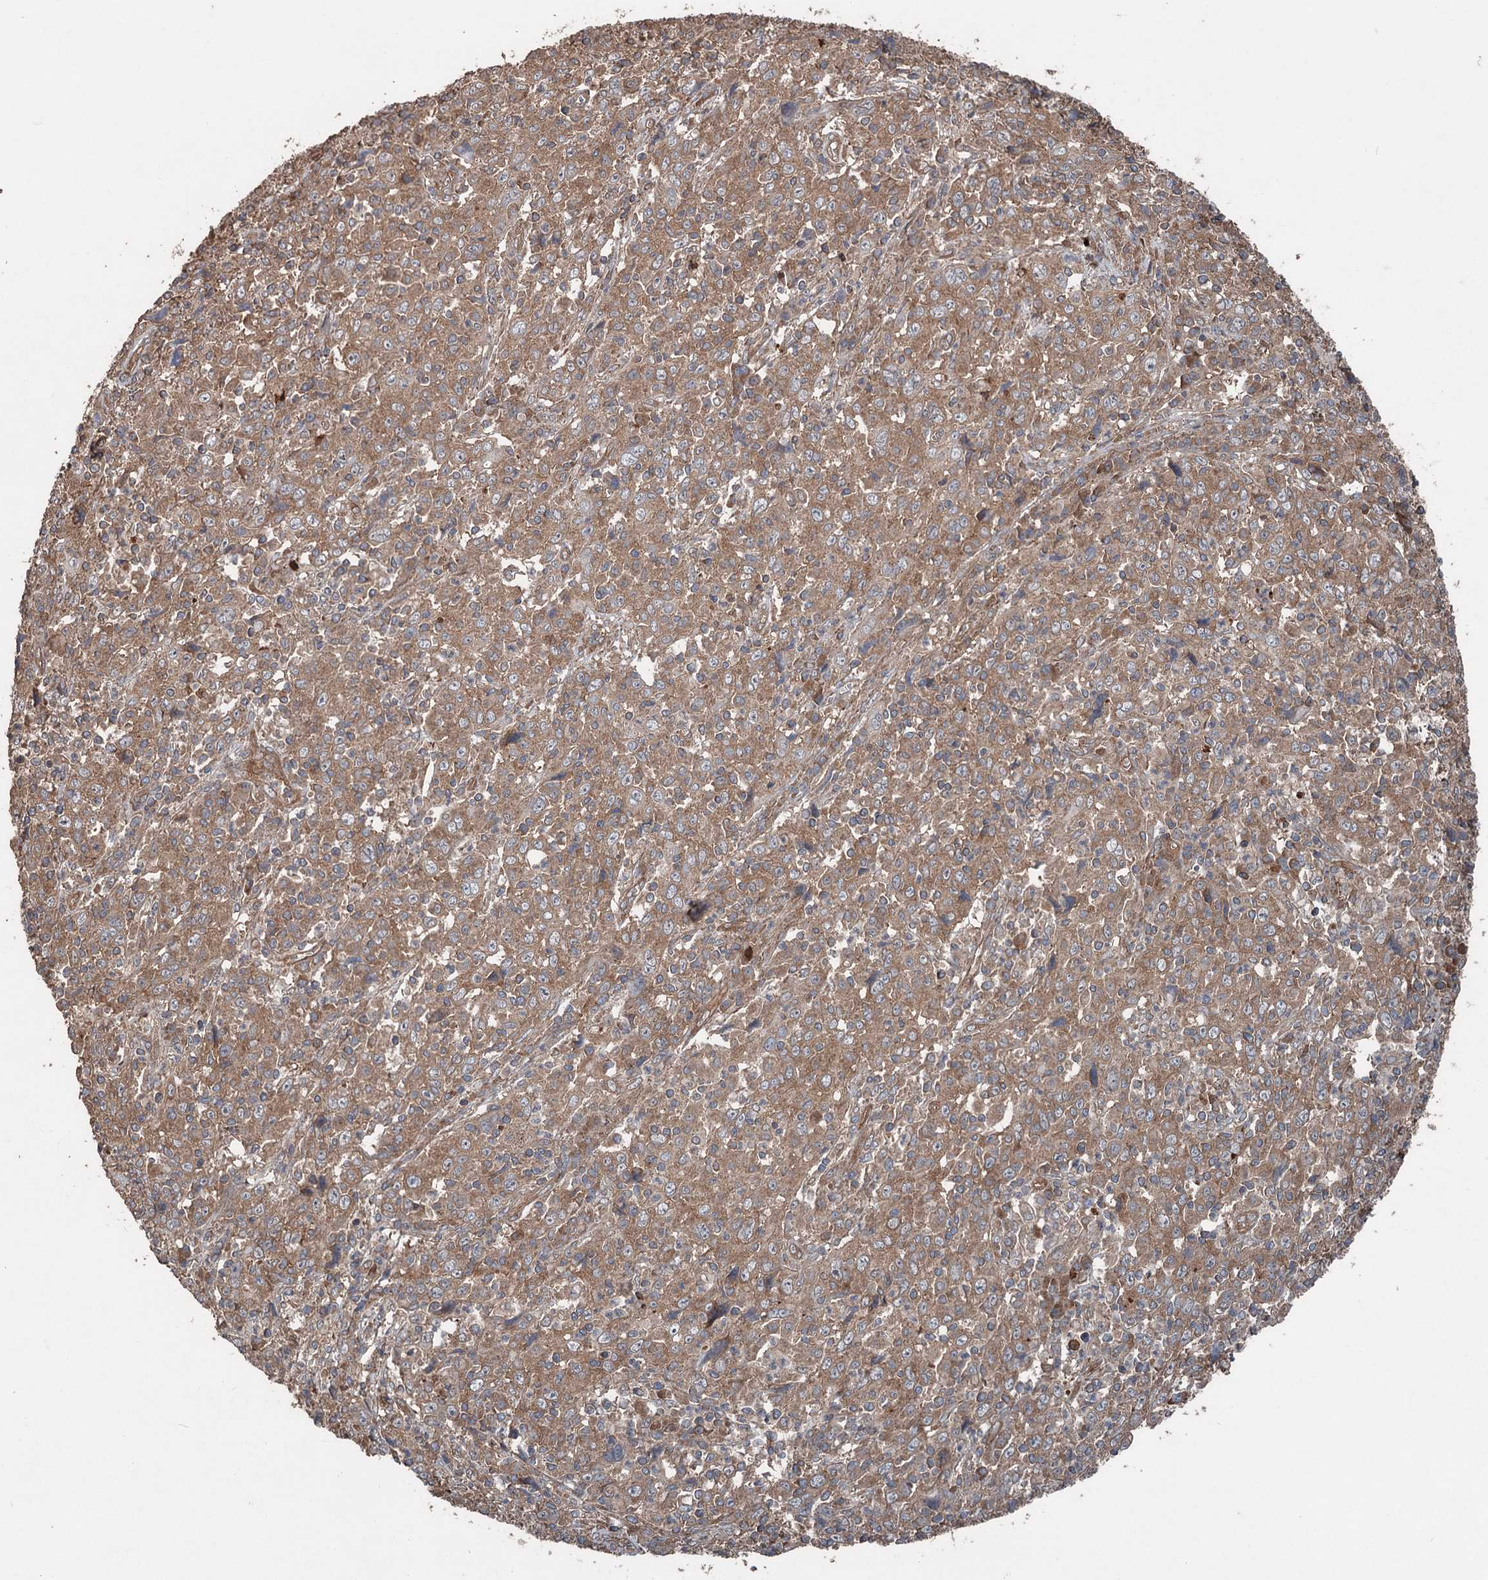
{"staining": {"intensity": "moderate", "quantity": ">75%", "location": "cytoplasmic/membranous"}, "tissue": "cervical cancer", "cell_type": "Tumor cells", "image_type": "cancer", "snomed": [{"axis": "morphology", "description": "Squamous cell carcinoma, NOS"}, {"axis": "topography", "description": "Cervix"}], "caption": "The micrograph demonstrates a brown stain indicating the presence of a protein in the cytoplasmic/membranous of tumor cells in cervical squamous cell carcinoma.", "gene": "RNF214", "patient": {"sex": "female", "age": 46}}